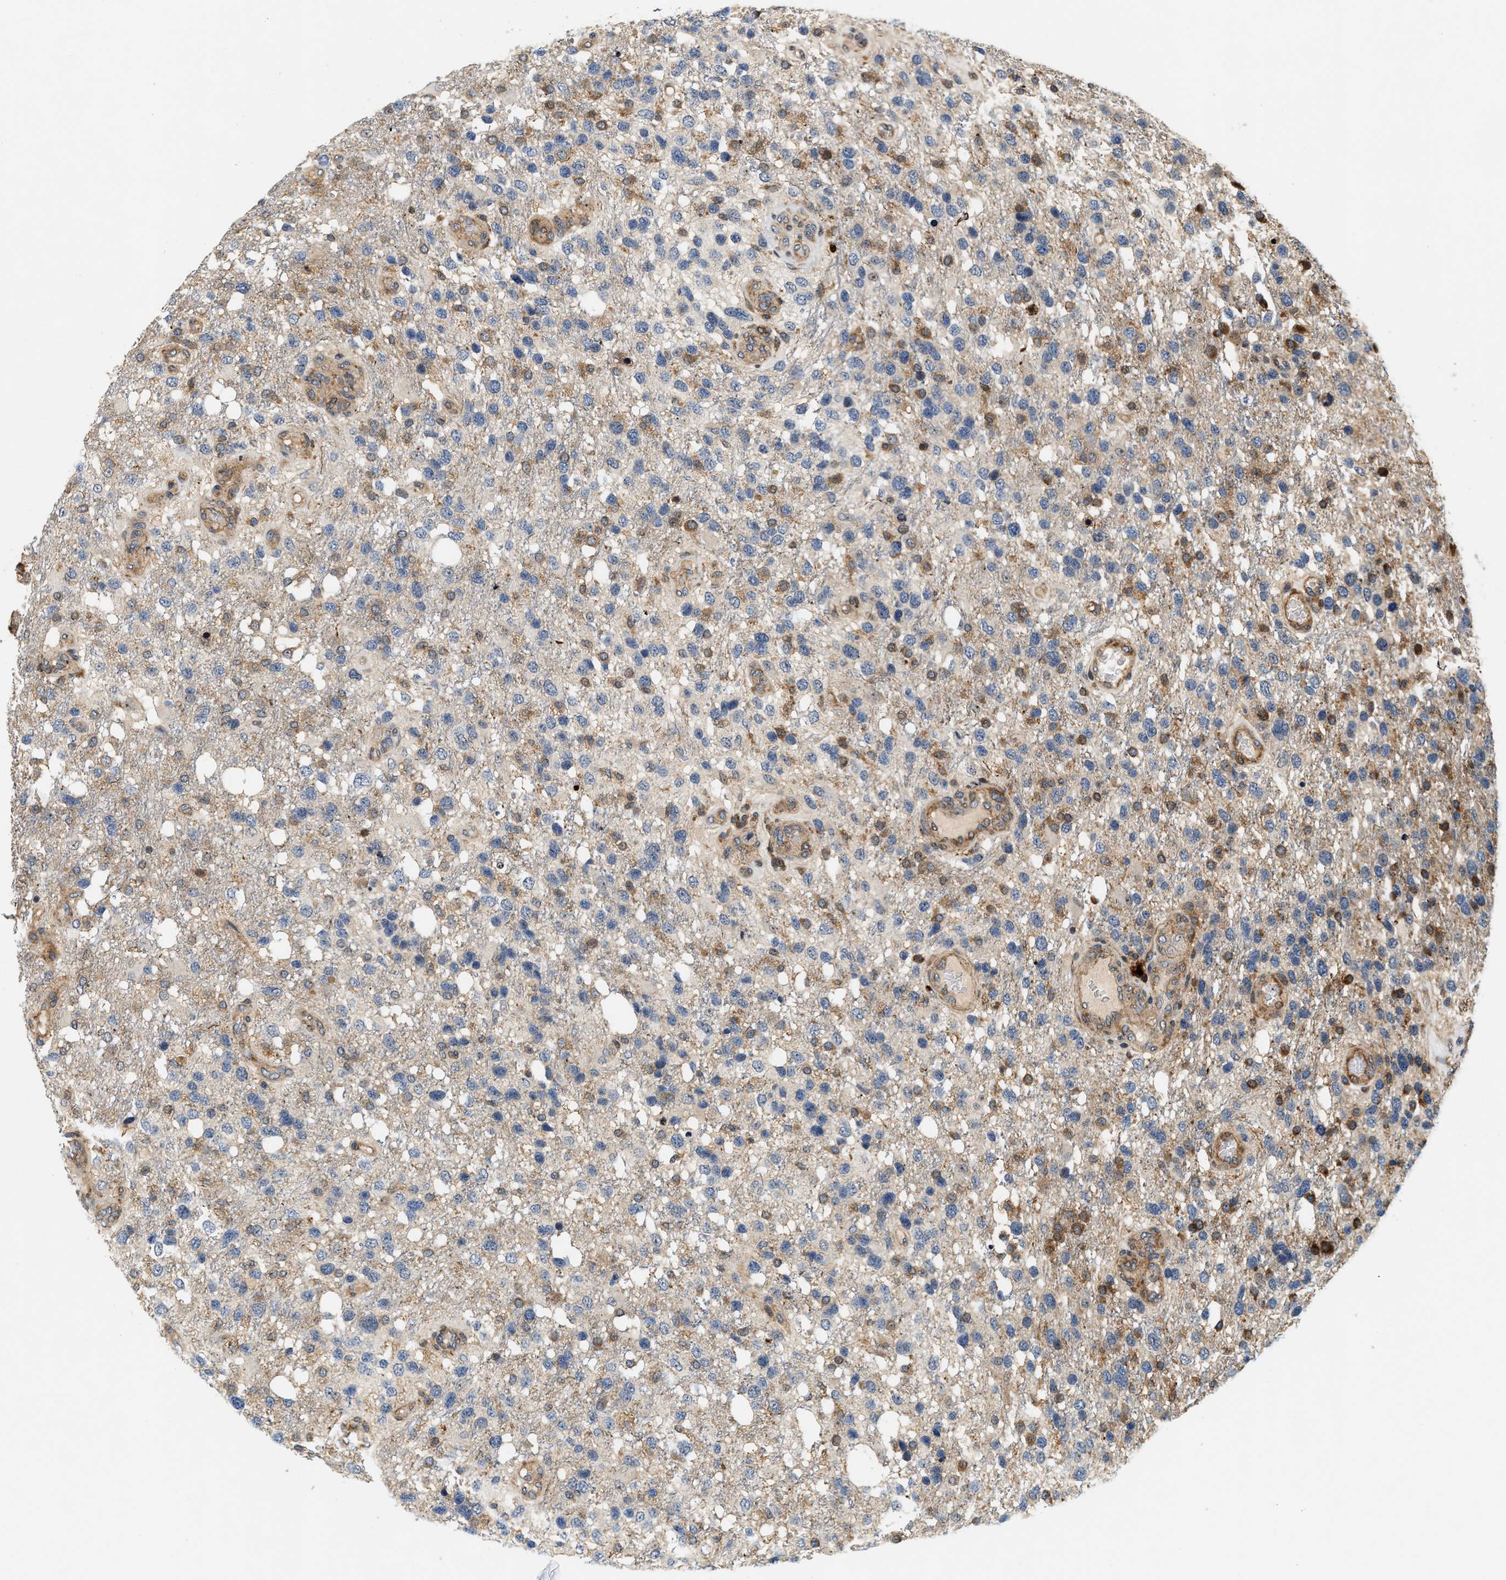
{"staining": {"intensity": "weak", "quantity": "25%-75%", "location": "cytoplasmic/membranous"}, "tissue": "glioma", "cell_type": "Tumor cells", "image_type": "cancer", "snomed": [{"axis": "morphology", "description": "Glioma, malignant, High grade"}, {"axis": "topography", "description": "Brain"}], "caption": "Brown immunohistochemical staining in human malignant high-grade glioma shows weak cytoplasmic/membranous expression in about 25%-75% of tumor cells. The staining was performed using DAB, with brown indicating positive protein expression. Nuclei are stained blue with hematoxylin.", "gene": "SAMD9", "patient": {"sex": "female", "age": 58}}